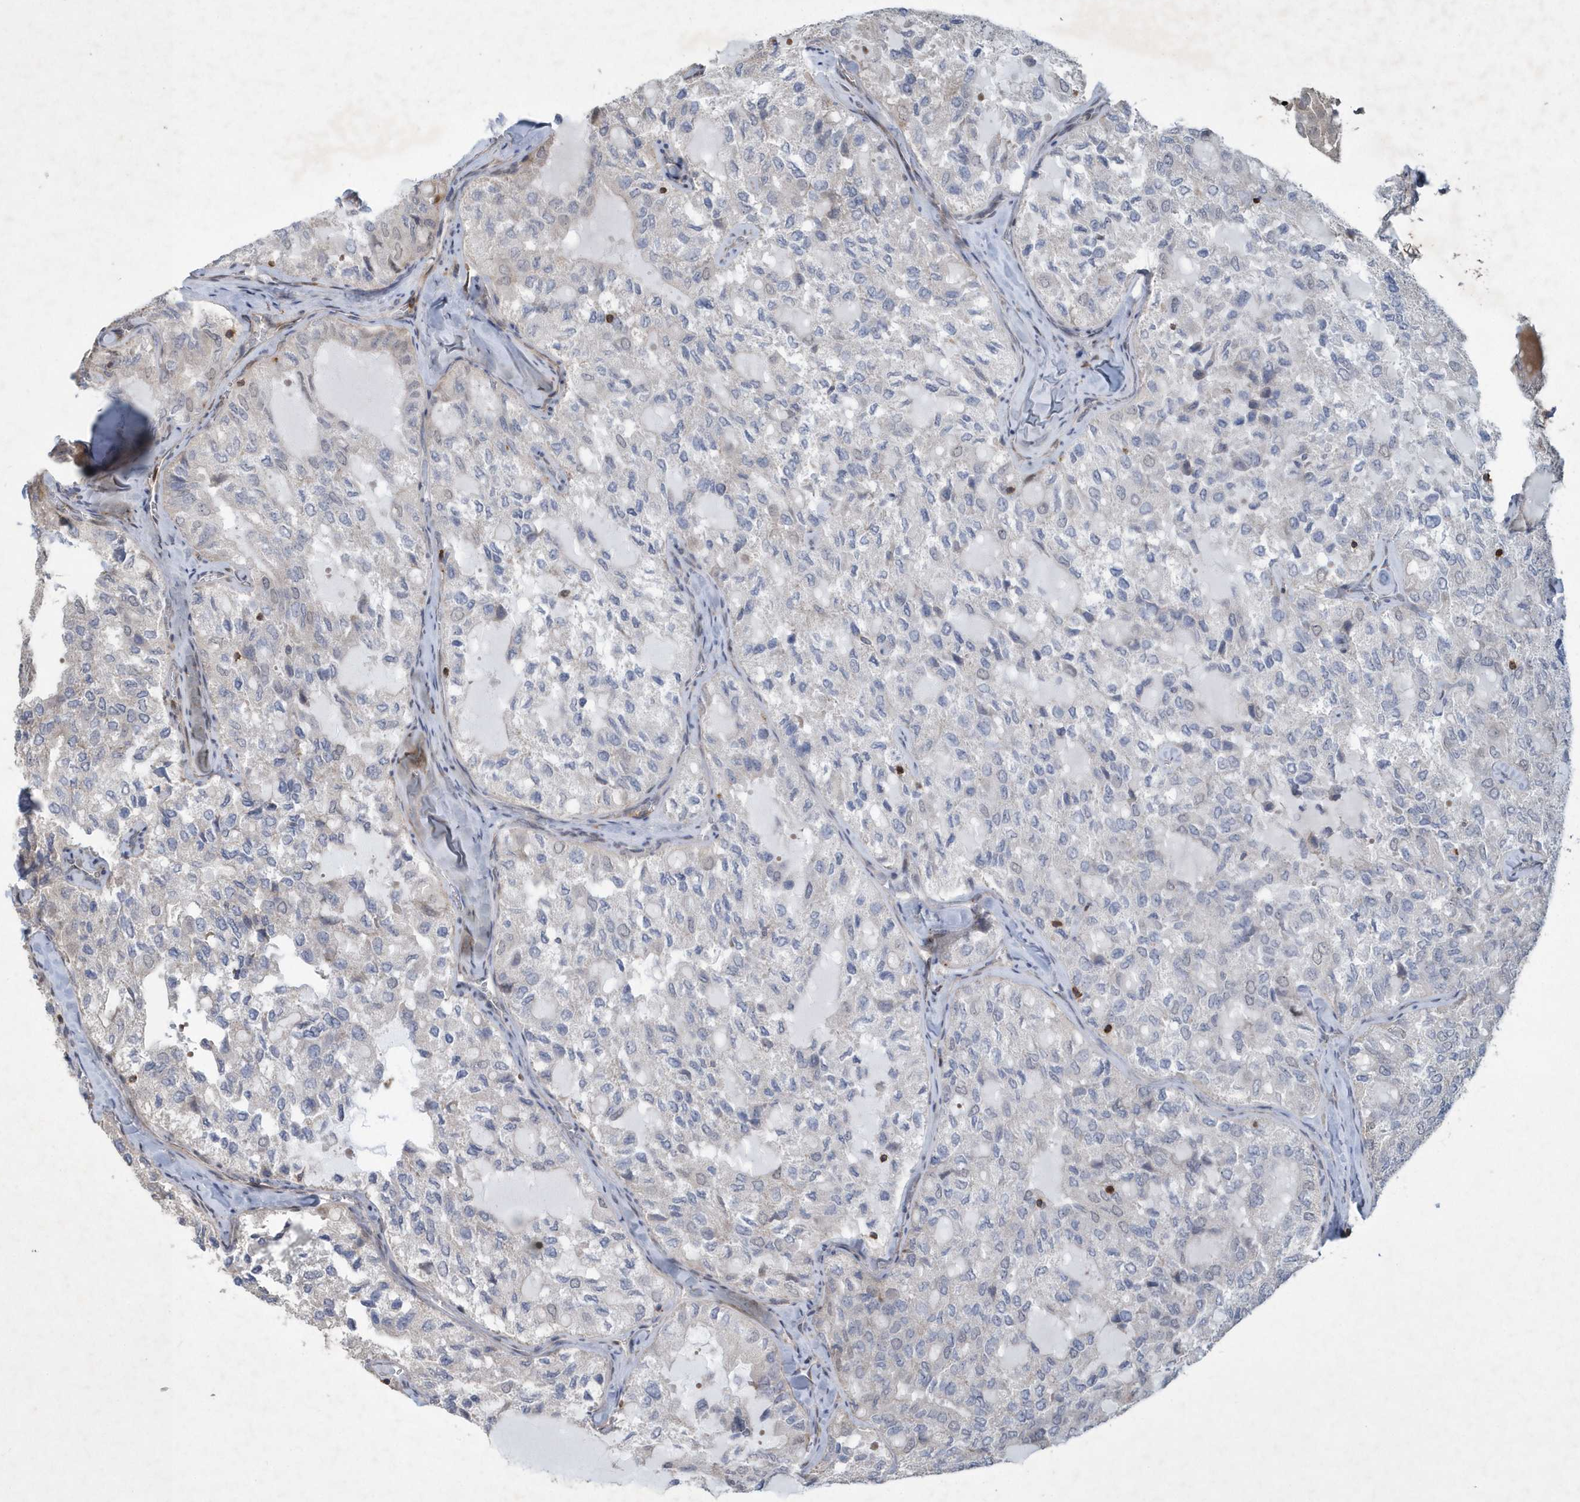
{"staining": {"intensity": "negative", "quantity": "none", "location": "none"}, "tissue": "thyroid cancer", "cell_type": "Tumor cells", "image_type": "cancer", "snomed": [{"axis": "morphology", "description": "Follicular adenoma carcinoma, NOS"}, {"axis": "topography", "description": "Thyroid gland"}], "caption": "Photomicrograph shows no protein staining in tumor cells of thyroid cancer tissue.", "gene": "N4BP2", "patient": {"sex": "male", "age": 75}}